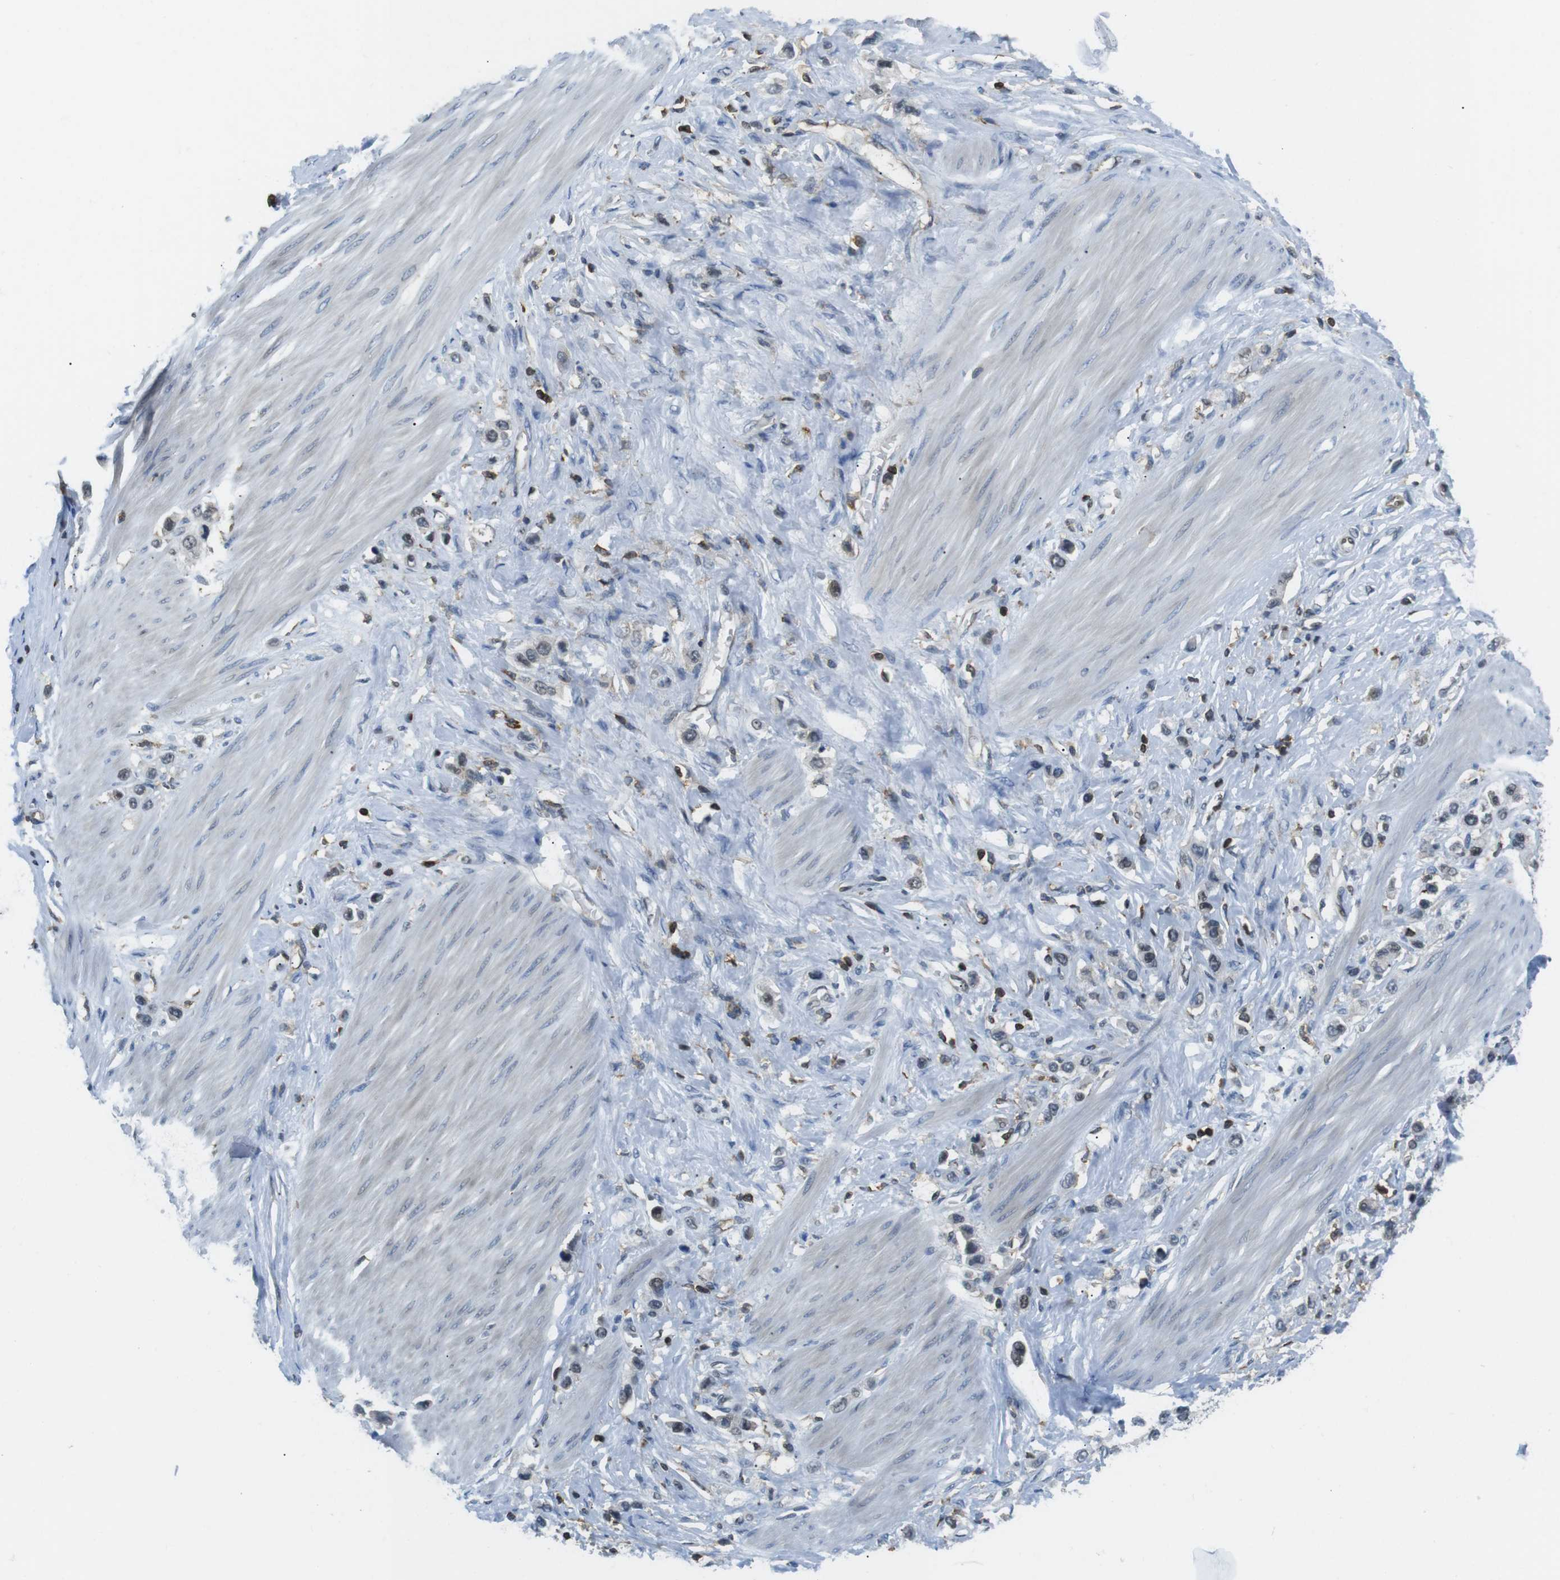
{"staining": {"intensity": "negative", "quantity": "none", "location": "none"}, "tissue": "stomach cancer", "cell_type": "Tumor cells", "image_type": "cancer", "snomed": [{"axis": "morphology", "description": "Adenocarcinoma, NOS"}, {"axis": "topography", "description": "Stomach"}], "caption": "The immunohistochemistry (IHC) histopathology image has no significant staining in tumor cells of stomach cancer tissue. (DAB immunohistochemistry (IHC), high magnification).", "gene": "STK10", "patient": {"sex": "female", "age": 65}}